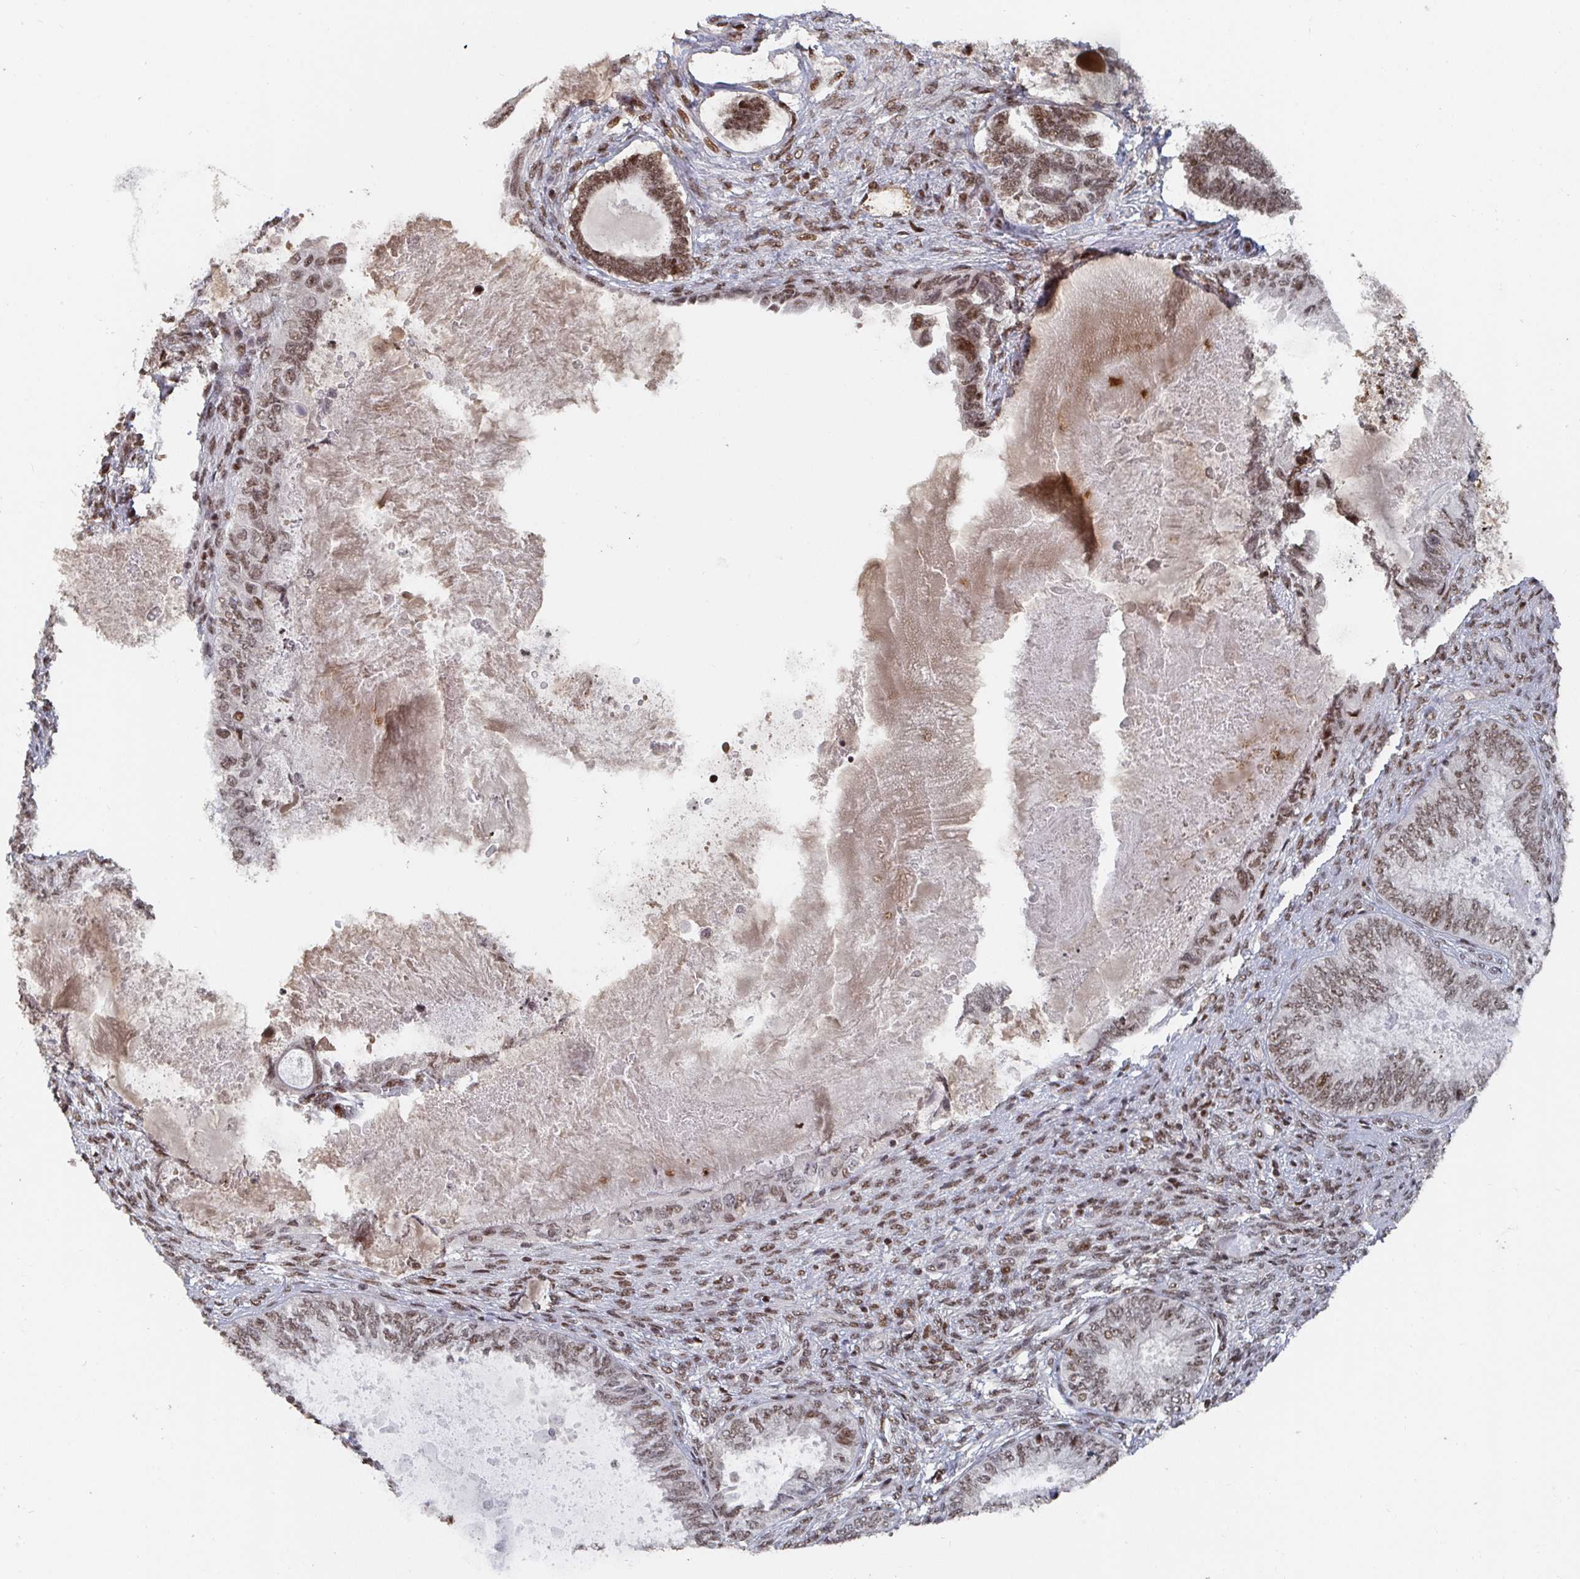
{"staining": {"intensity": "moderate", "quantity": ">75%", "location": "nuclear"}, "tissue": "ovarian cancer", "cell_type": "Tumor cells", "image_type": "cancer", "snomed": [{"axis": "morphology", "description": "Carcinoma, endometroid"}, {"axis": "topography", "description": "Ovary"}], "caption": "Ovarian cancer stained with immunohistochemistry (IHC) displays moderate nuclear staining in about >75% of tumor cells. (DAB (3,3'-diaminobenzidine) IHC, brown staining for protein, blue staining for nuclei).", "gene": "ZDHHC12", "patient": {"sex": "female", "age": 70}}